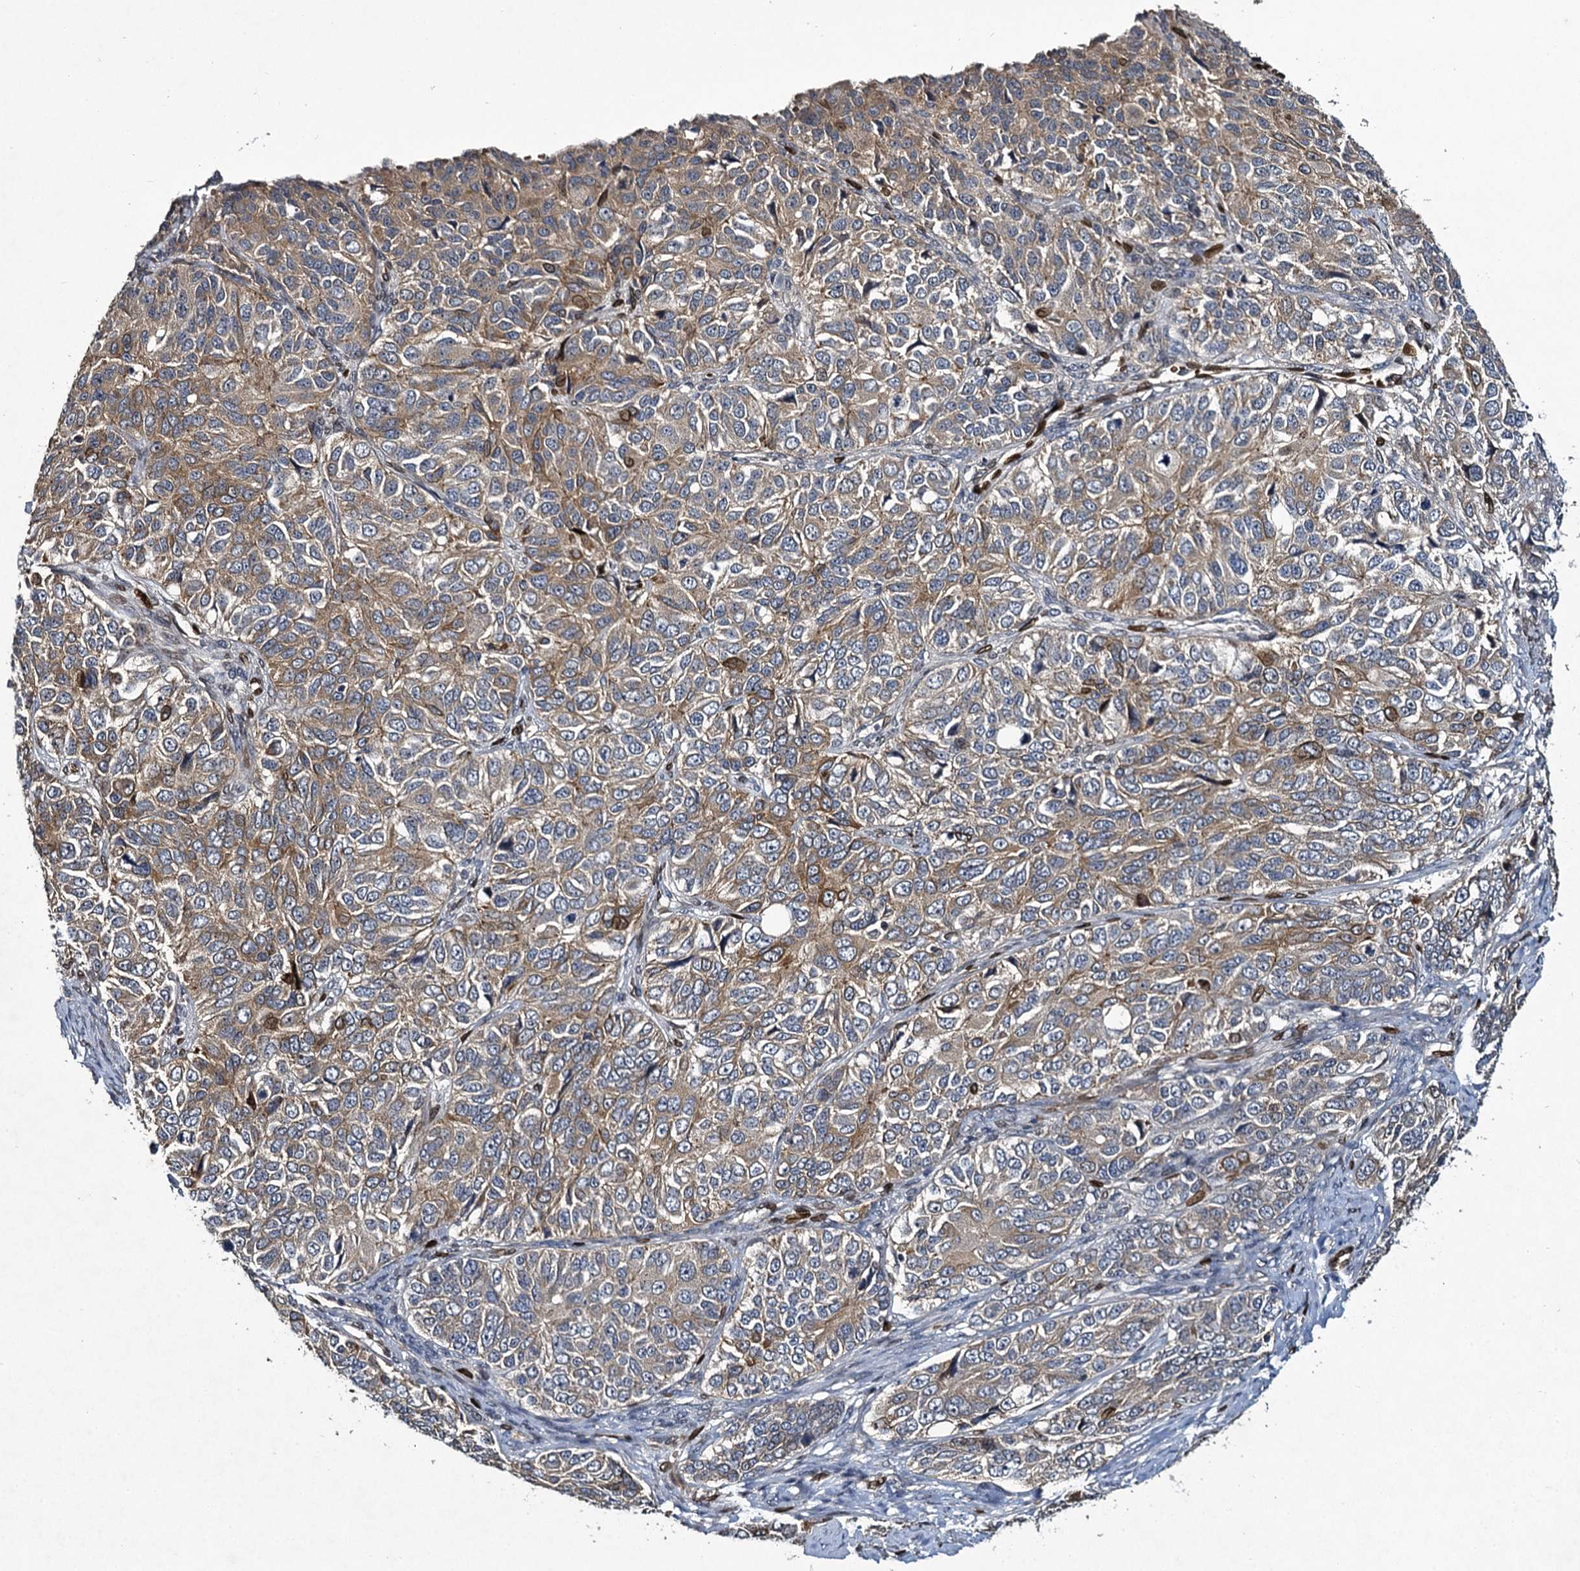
{"staining": {"intensity": "weak", "quantity": ">75%", "location": "cytoplasmic/membranous"}, "tissue": "ovarian cancer", "cell_type": "Tumor cells", "image_type": "cancer", "snomed": [{"axis": "morphology", "description": "Carcinoma, endometroid"}, {"axis": "topography", "description": "Ovary"}], "caption": "Ovarian cancer (endometroid carcinoma) was stained to show a protein in brown. There is low levels of weak cytoplasmic/membranous staining in about >75% of tumor cells.", "gene": "SLC11A2", "patient": {"sex": "female", "age": 51}}